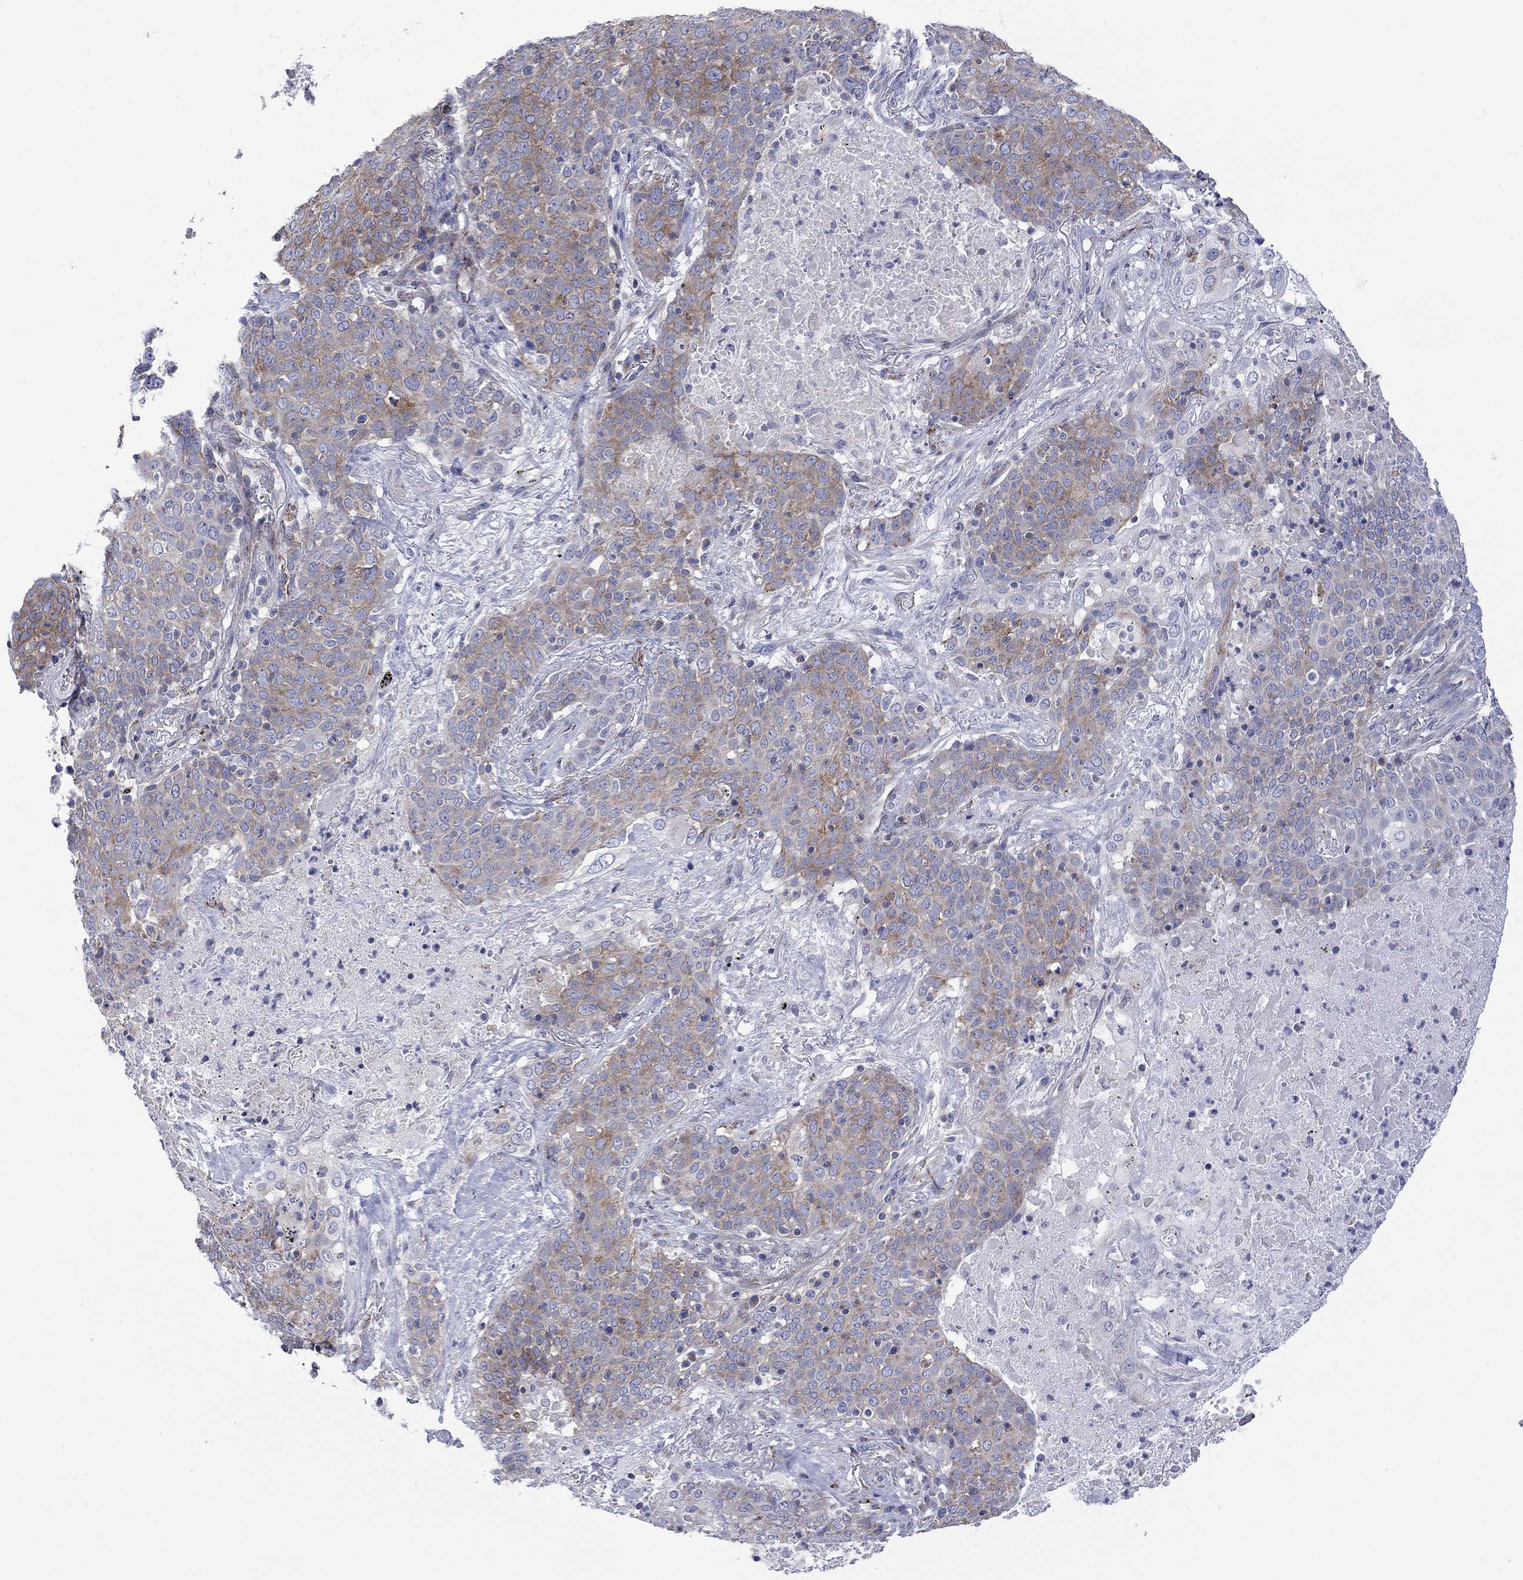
{"staining": {"intensity": "negative", "quantity": "none", "location": "none"}, "tissue": "lung cancer", "cell_type": "Tumor cells", "image_type": "cancer", "snomed": [{"axis": "morphology", "description": "Squamous cell carcinoma, NOS"}, {"axis": "topography", "description": "Lung"}], "caption": "High magnification brightfield microscopy of lung cancer stained with DAB (brown) and counterstained with hematoxylin (blue): tumor cells show no significant staining.", "gene": "CISD1", "patient": {"sex": "male", "age": 82}}